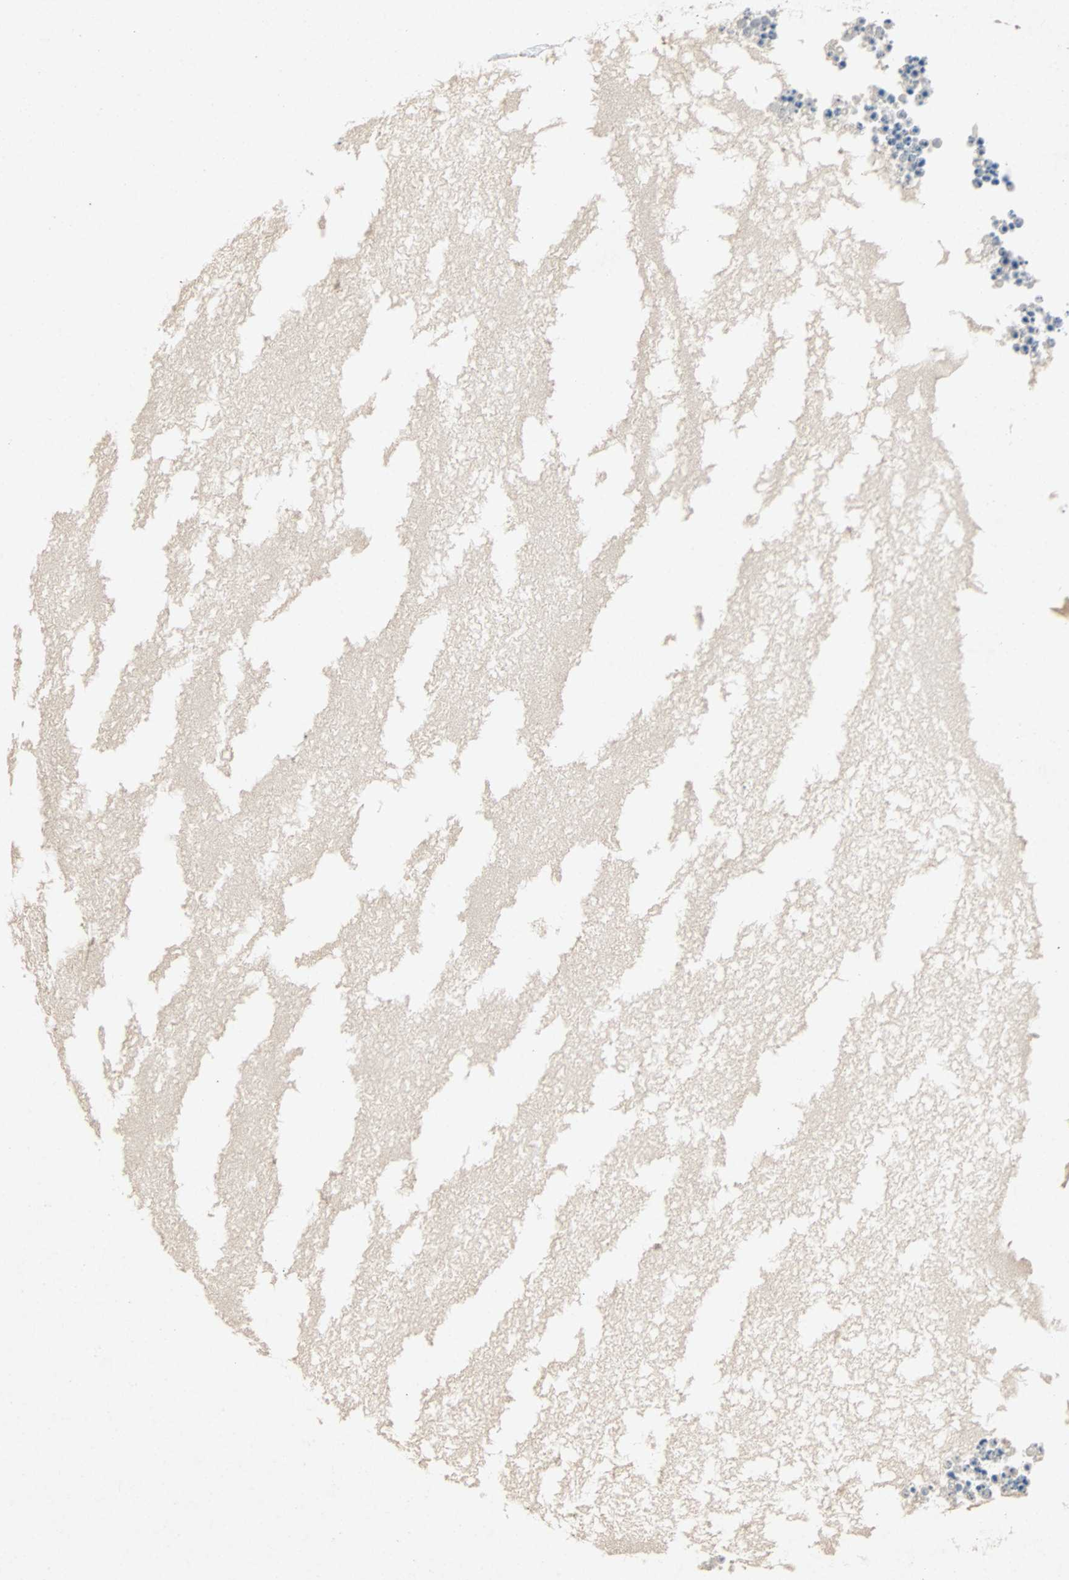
{"staining": {"intensity": "weak", "quantity": "<25%", "location": "cytoplasmic/membranous"}, "tissue": "ovary", "cell_type": "Ovarian stroma cells", "image_type": "normal", "snomed": [{"axis": "morphology", "description": "Normal tissue, NOS"}, {"axis": "topography", "description": "Ovary"}], "caption": "IHC of unremarkable ovary demonstrates no expression in ovarian stroma cells.", "gene": "PCDHB2", "patient": {"sex": "female", "age": 35}}